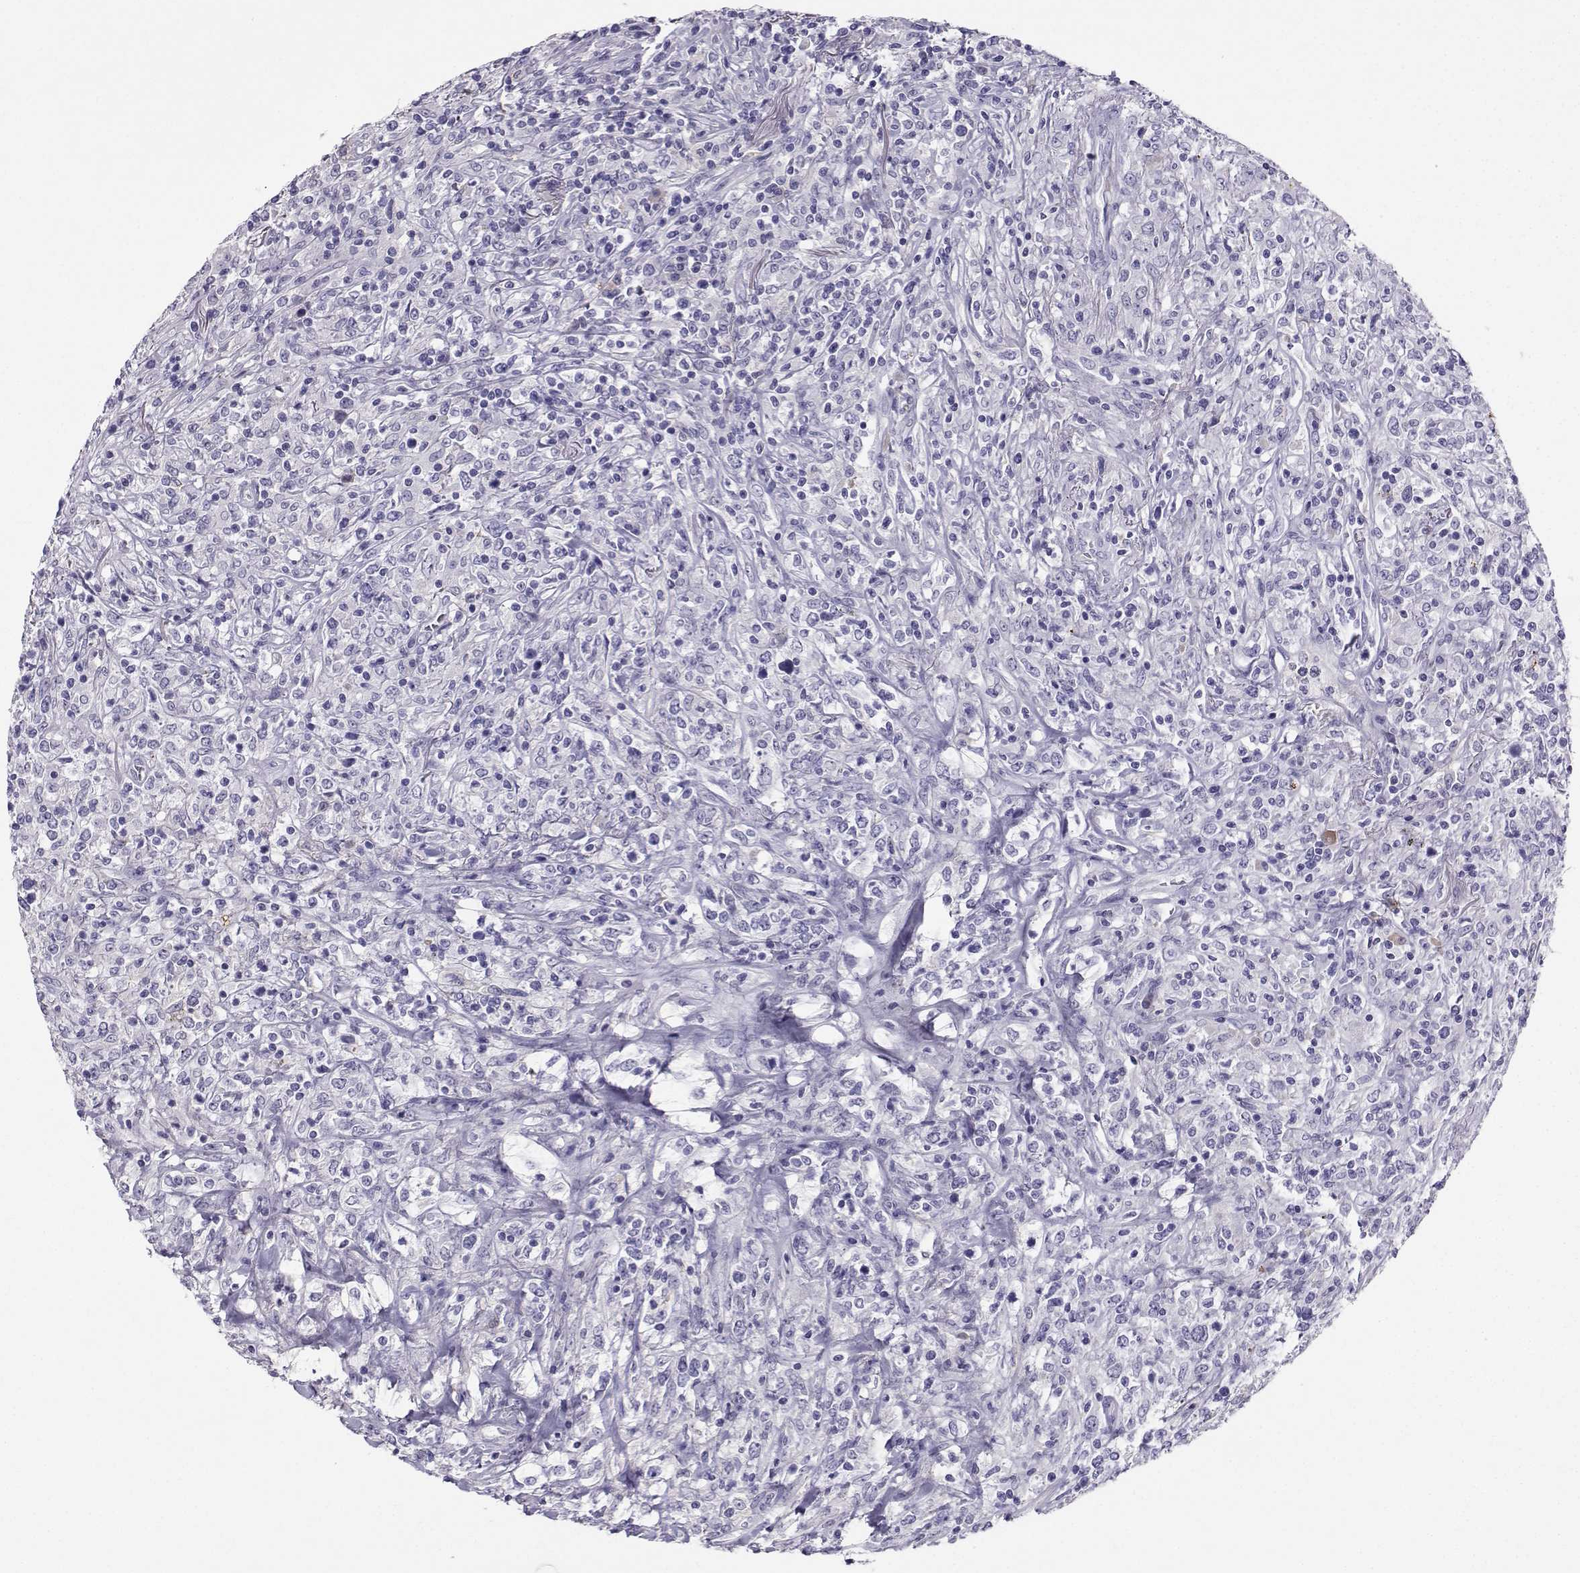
{"staining": {"intensity": "negative", "quantity": "none", "location": "none"}, "tissue": "lymphoma", "cell_type": "Tumor cells", "image_type": "cancer", "snomed": [{"axis": "morphology", "description": "Malignant lymphoma, non-Hodgkin's type, High grade"}, {"axis": "topography", "description": "Lung"}], "caption": "Immunohistochemistry (IHC) micrograph of neoplastic tissue: high-grade malignant lymphoma, non-Hodgkin's type stained with DAB reveals no significant protein expression in tumor cells.", "gene": "GRIK4", "patient": {"sex": "male", "age": 79}}